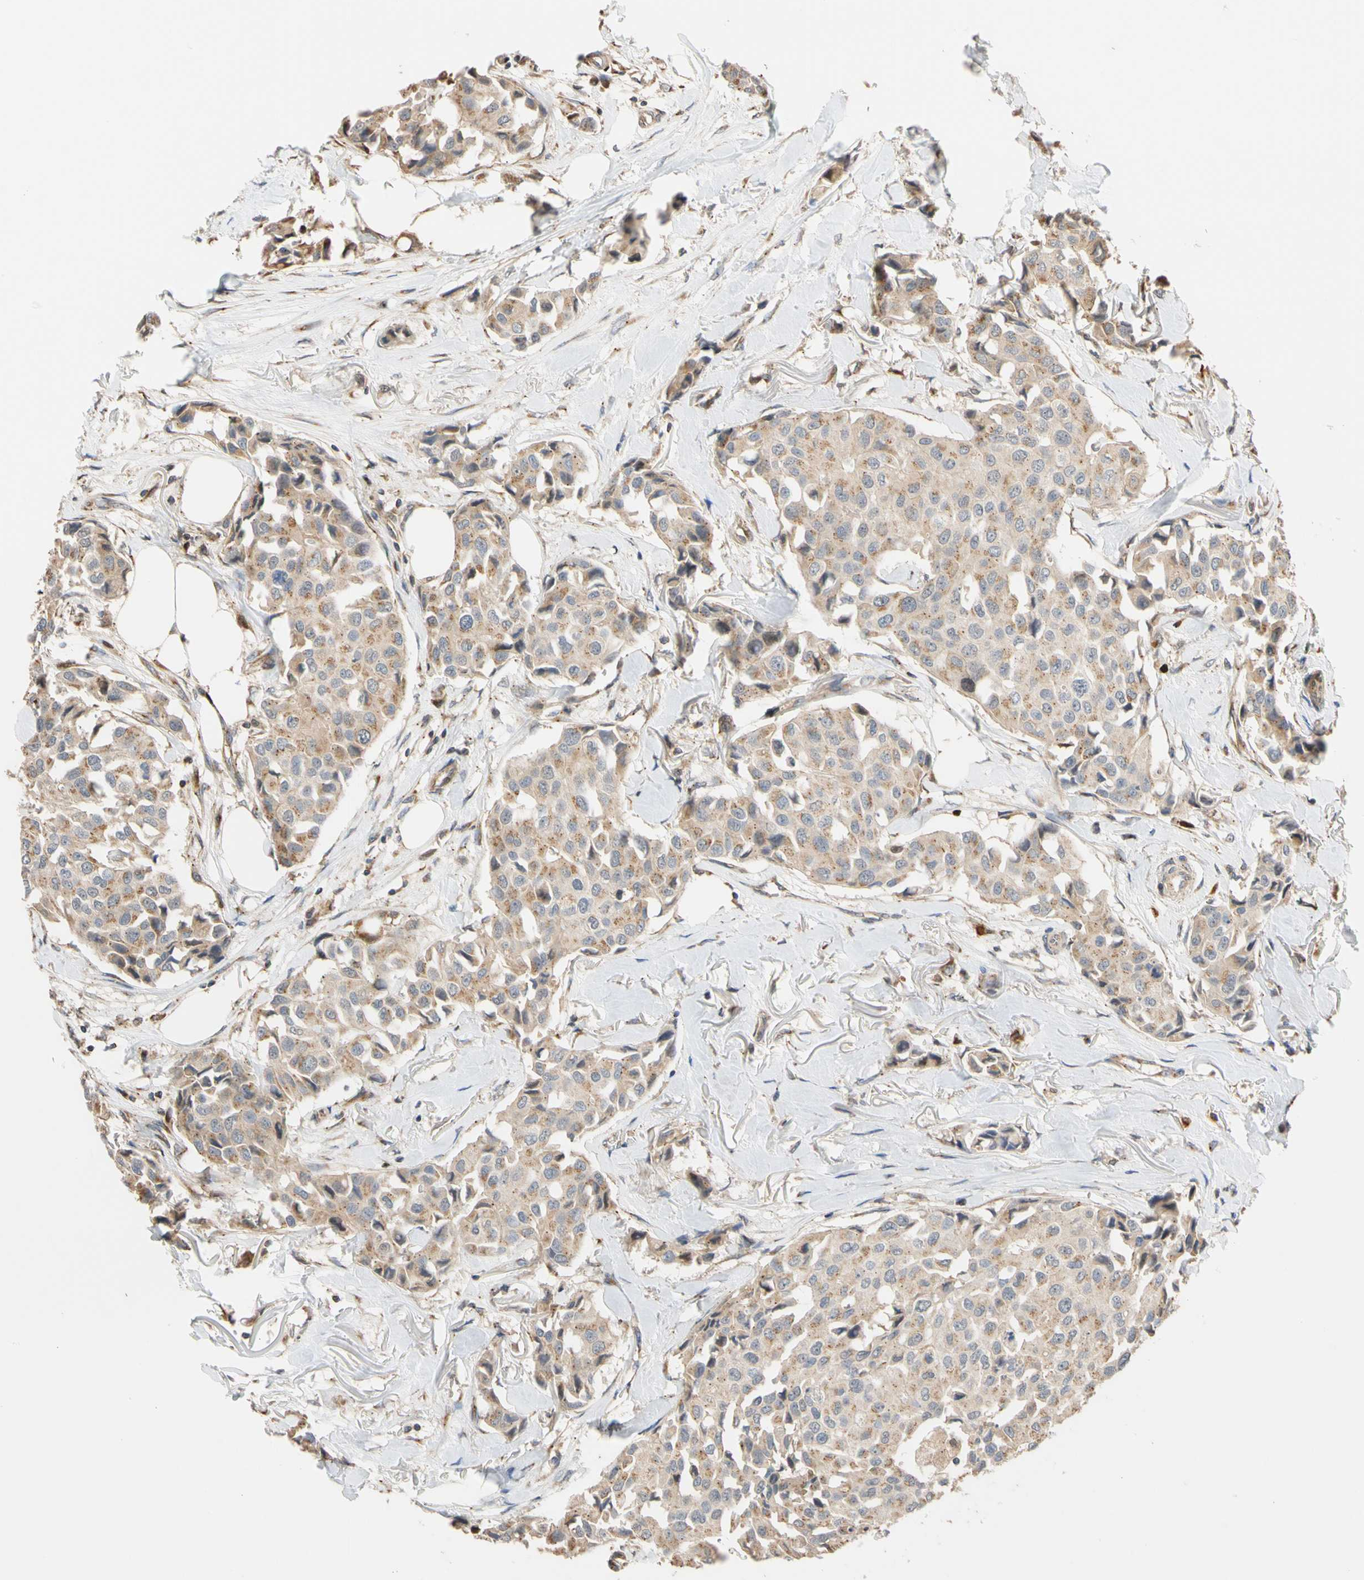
{"staining": {"intensity": "moderate", "quantity": ">75%", "location": "cytoplasmic/membranous"}, "tissue": "breast cancer", "cell_type": "Tumor cells", "image_type": "cancer", "snomed": [{"axis": "morphology", "description": "Duct carcinoma"}, {"axis": "topography", "description": "Breast"}], "caption": "The image demonstrates a brown stain indicating the presence of a protein in the cytoplasmic/membranous of tumor cells in infiltrating ductal carcinoma (breast). (Stains: DAB in brown, nuclei in blue, Microscopy: brightfield microscopy at high magnification).", "gene": "IP6K2", "patient": {"sex": "female", "age": 80}}